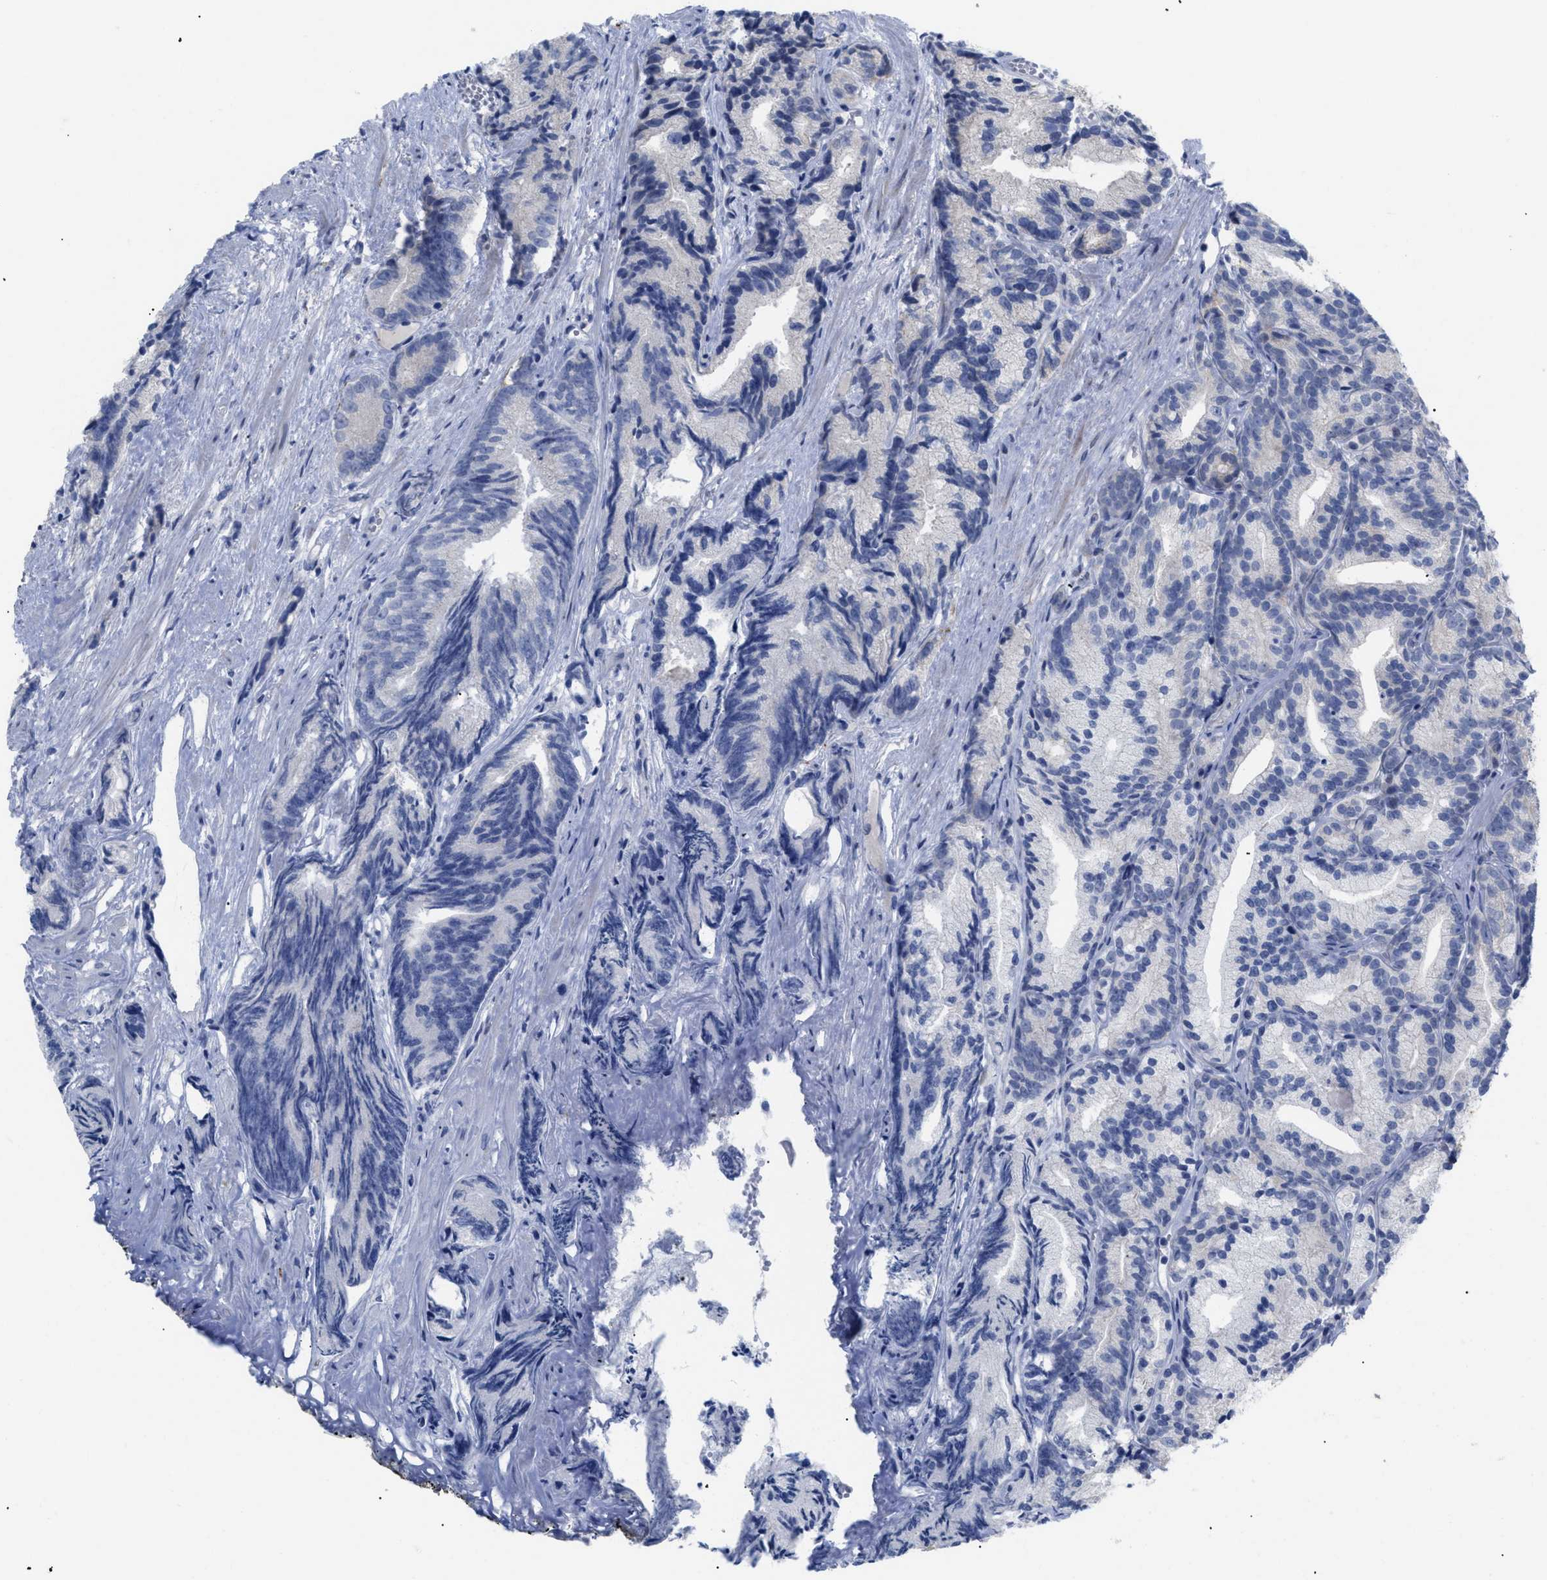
{"staining": {"intensity": "negative", "quantity": "none", "location": "none"}, "tissue": "prostate cancer", "cell_type": "Tumor cells", "image_type": "cancer", "snomed": [{"axis": "morphology", "description": "Adenocarcinoma, Low grade"}, {"axis": "topography", "description": "Prostate"}], "caption": "Prostate cancer stained for a protein using immunohistochemistry displays no positivity tumor cells.", "gene": "CAV3", "patient": {"sex": "male", "age": 89}}